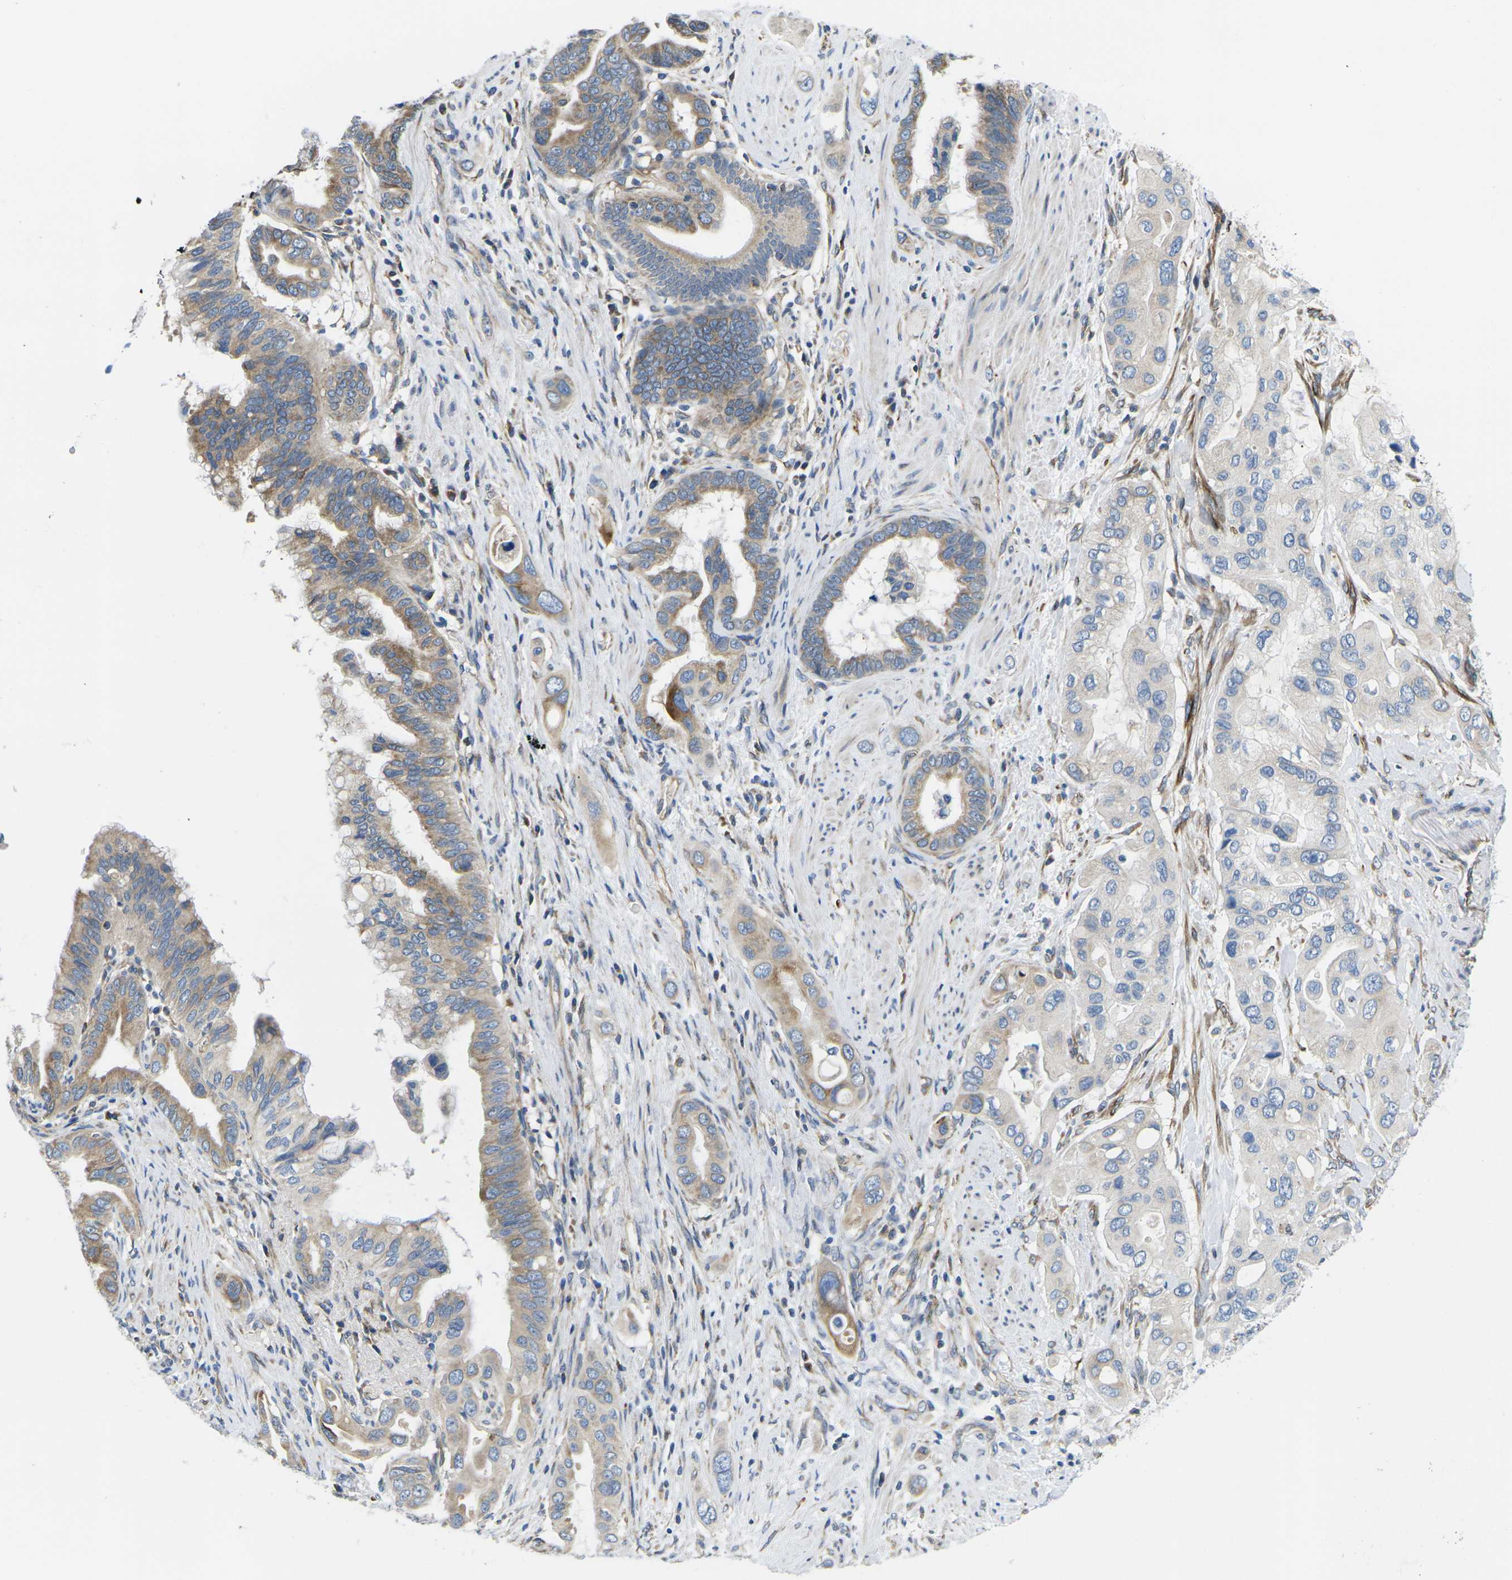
{"staining": {"intensity": "weak", "quantity": "25%-75%", "location": "cytoplasmic/membranous"}, "tissue": "pancreatic cancer", "cell_type": "Tumor cells", "image_type": "cancer", "snomed": [{"axis": "morphology", "description": "Adenocarcinoma, NOS"}, {"axis": "topography", "description": "Pancreas"}], "caption": "Tumor cells exhibit low levels of weak cytoplasmic/membranous staining in approximately 25%-75% of cells in human pancreatic cancer (adenocarcinoma).", "gene": "TMEFF2", "patient": {"sex": "female", "age": 56}}